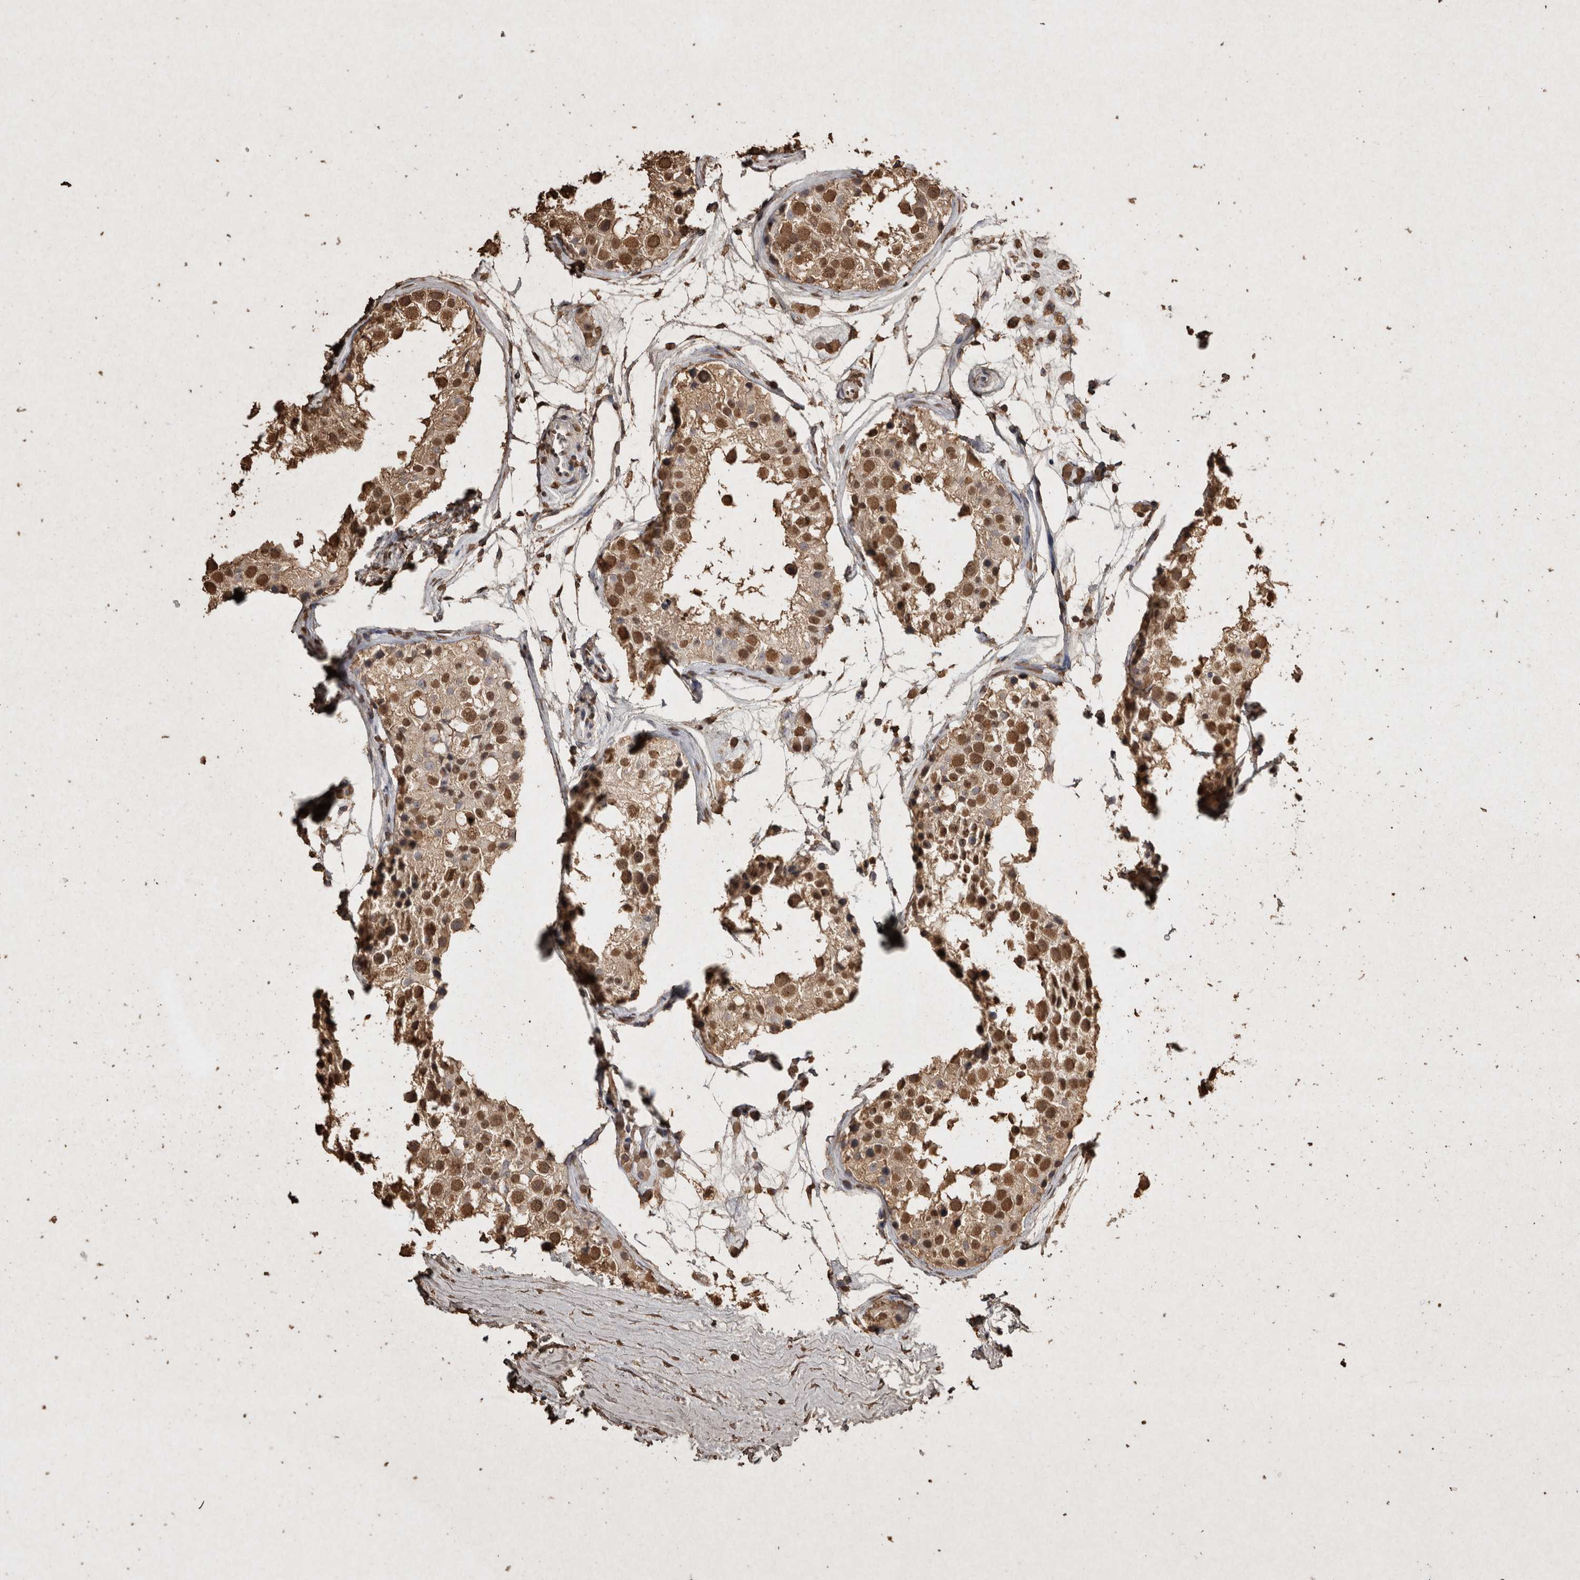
{"staining": {"intensity": "moderate", "quantity": ">75%", "location": "nuclear"}, "tissue": "testis", "cell_type": "Cells in seminiferous ducts", "image_type": "normal", "snomed": [{"axis": "morphology", "description": "Normal tissue, NOS"}, {"axis": "morphology", "description": "Adenocarcinoma, metastatic, NOS"}, {"axis": "topography", "description": "Testis"}], "caption": "IHC of normal testis displays medium levels of moderate nuclear positivity in approximately >75% of cells in seminiferous ducts.", "gene": "FSTL3", "patient": {"sex": "male", "age": 26}}